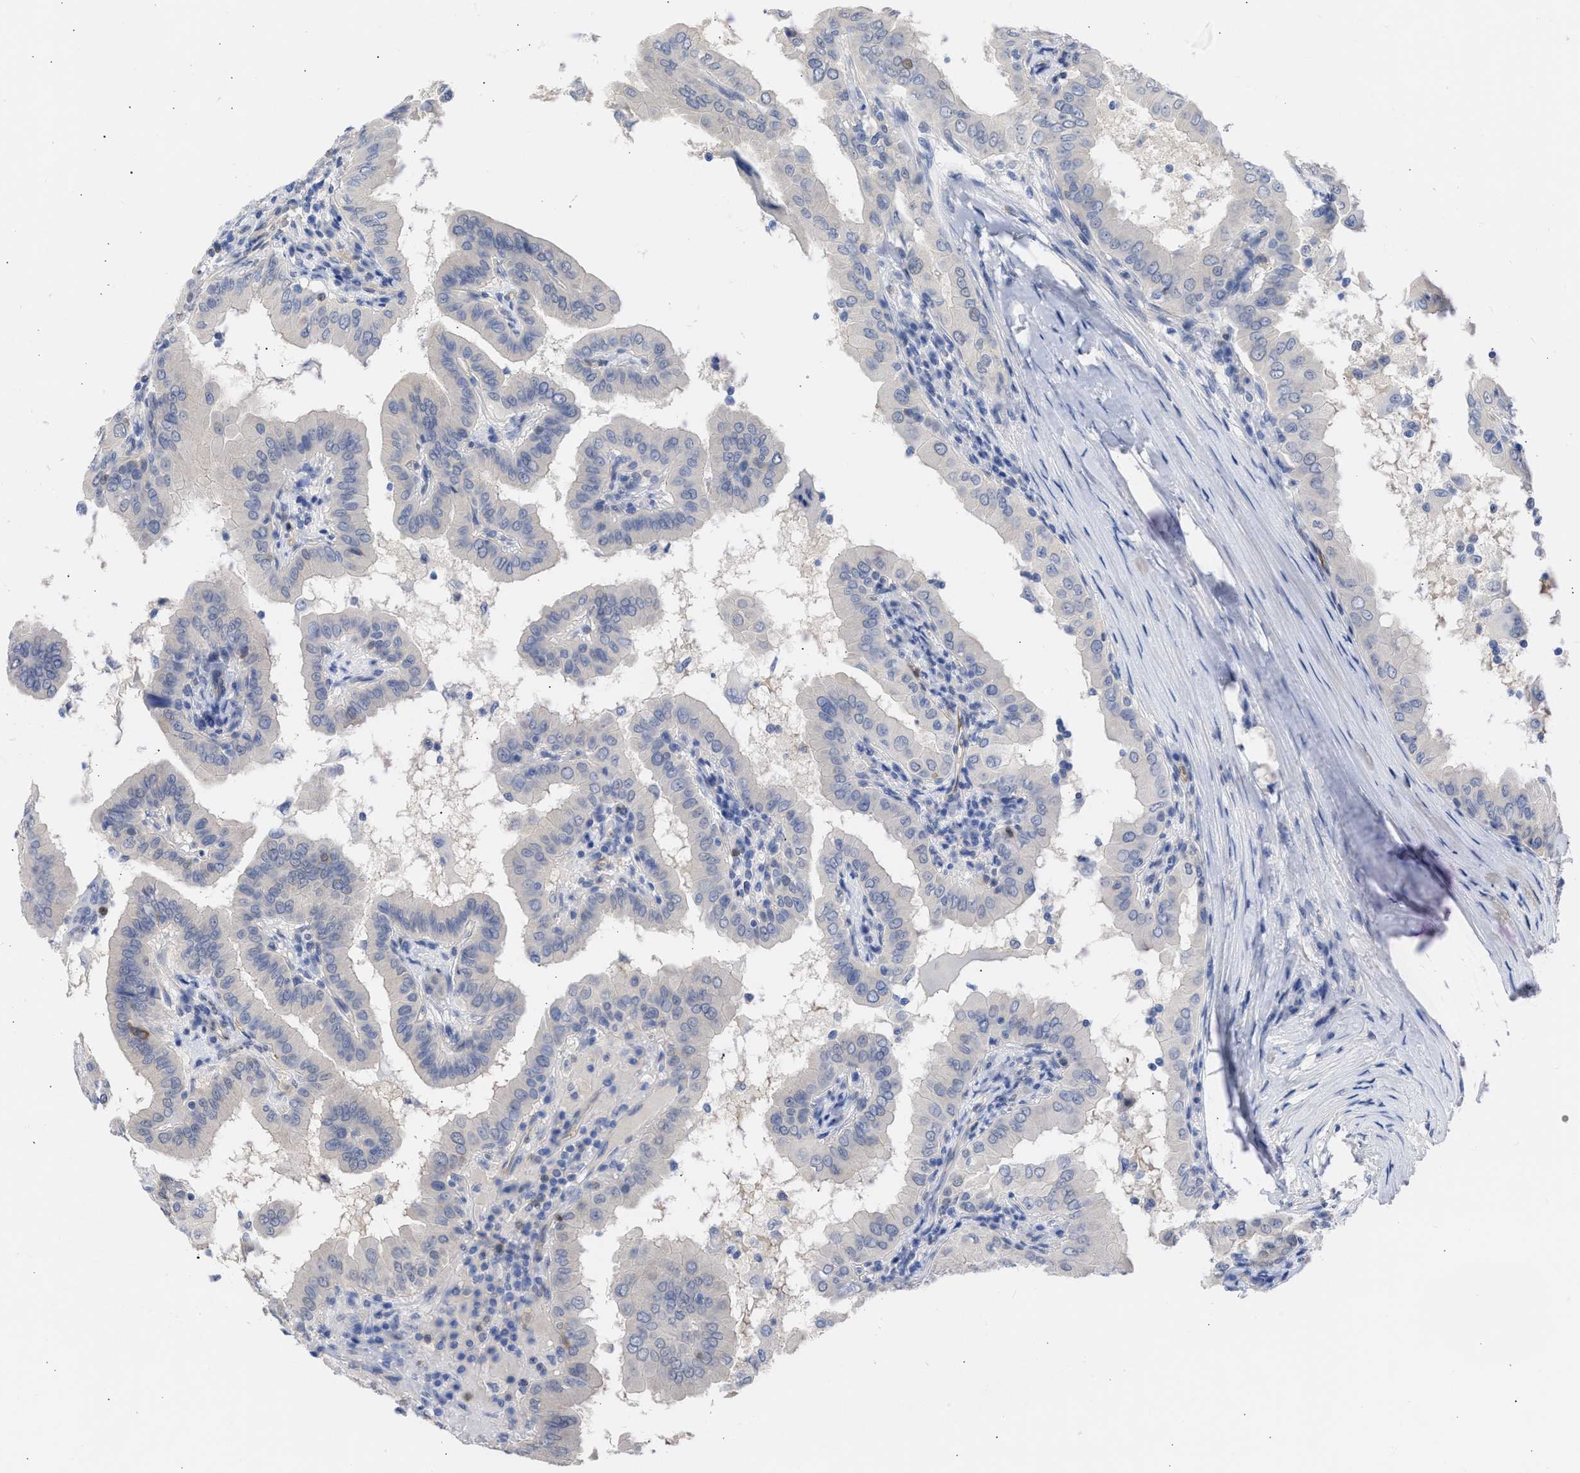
{"staining": {"intensity": "negative", "quantity": "none", "location": "none"}, "tissue": "thyroid cancer", "cell_type": "Tumor cells", "image_type": "cancer", "snomed": [{"axis": "morphology", "description": "Papillary adenocarcinoma, NOS"}, {"axis": "topography", "description": "Thyroid gland"}], "caption": "Tumor cells show no significant staining in thyroid papillary adenocarcinoma.", "gene": "THRA", "patient": {"sex": "male", "age": 33}}